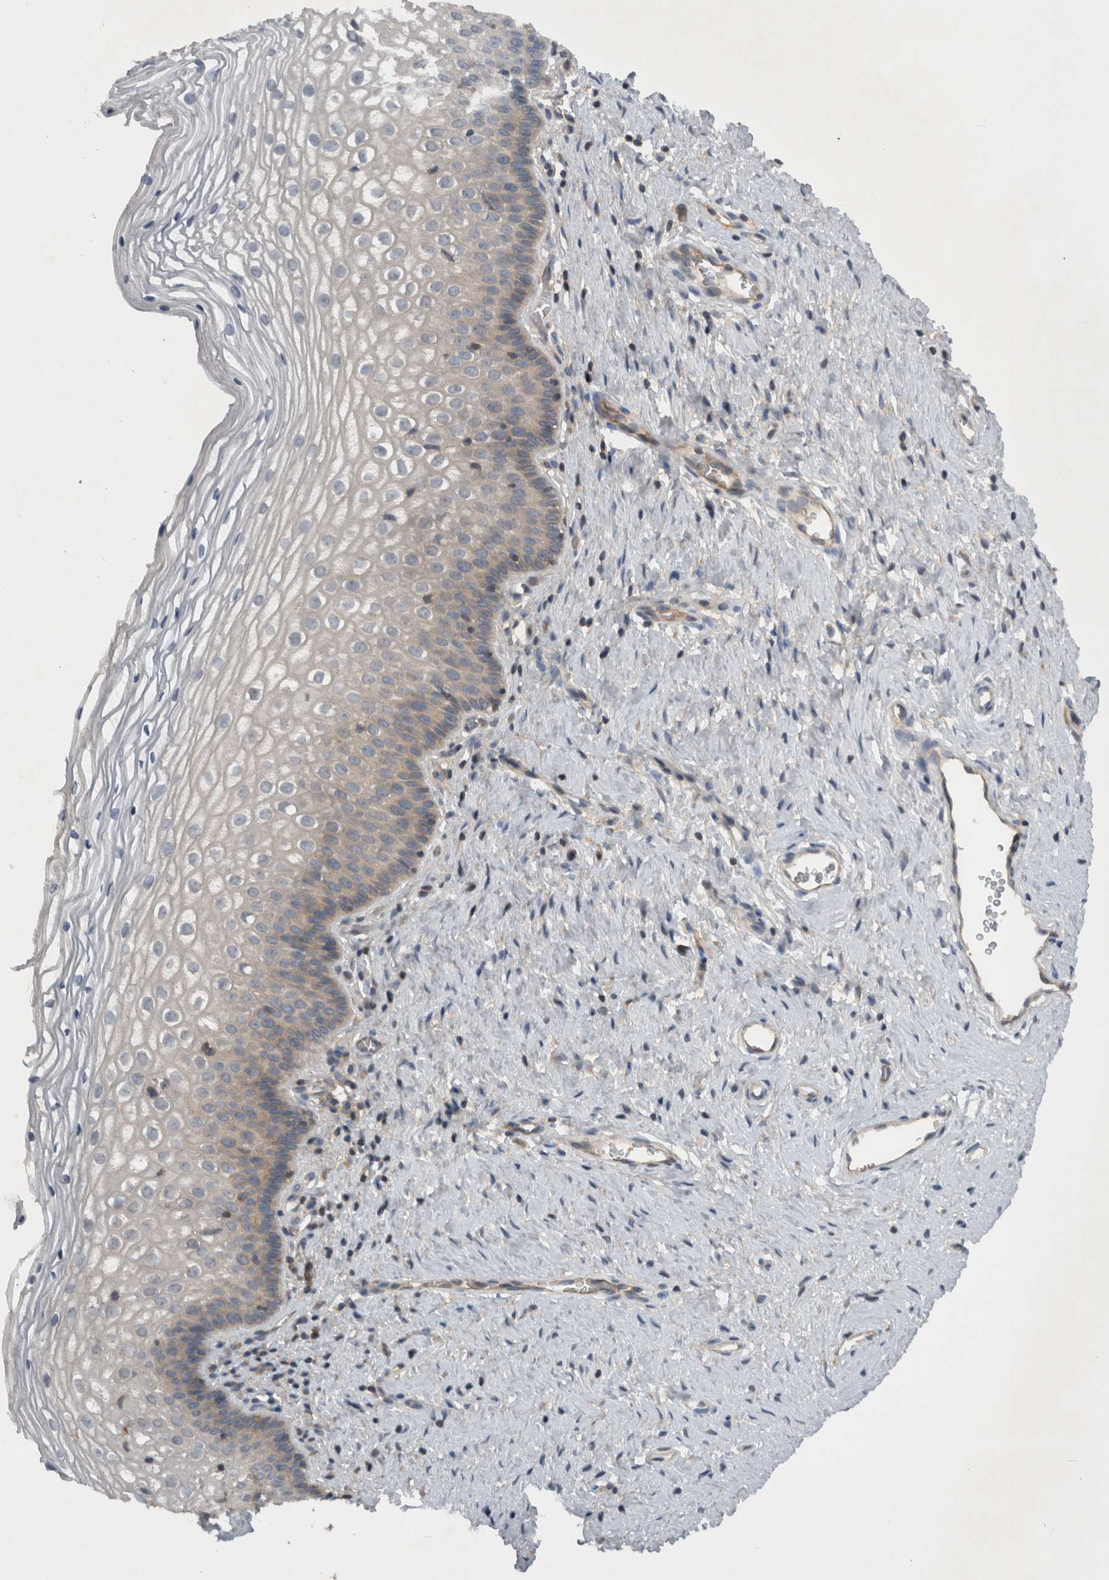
{"staining": {"intensity": "weak", "quantity": "<25%", "location": "cytoplasmic/membranous"}, "tissue": "cervix", "cell_type": "Squamous epithelial cells", "image_type": "normal", "snomed": [{"axis": "morphology", "description": "Normal tissue, NOS"}, {"axis": "topography", "description": "Cervix"}], "caption": "This is an immunohistochemistry micrograph of benign cervix. There is no staining in squamous epithelial cells.", "gene": "SCARA5", "patient": {"sex": "female", "age": 27}}